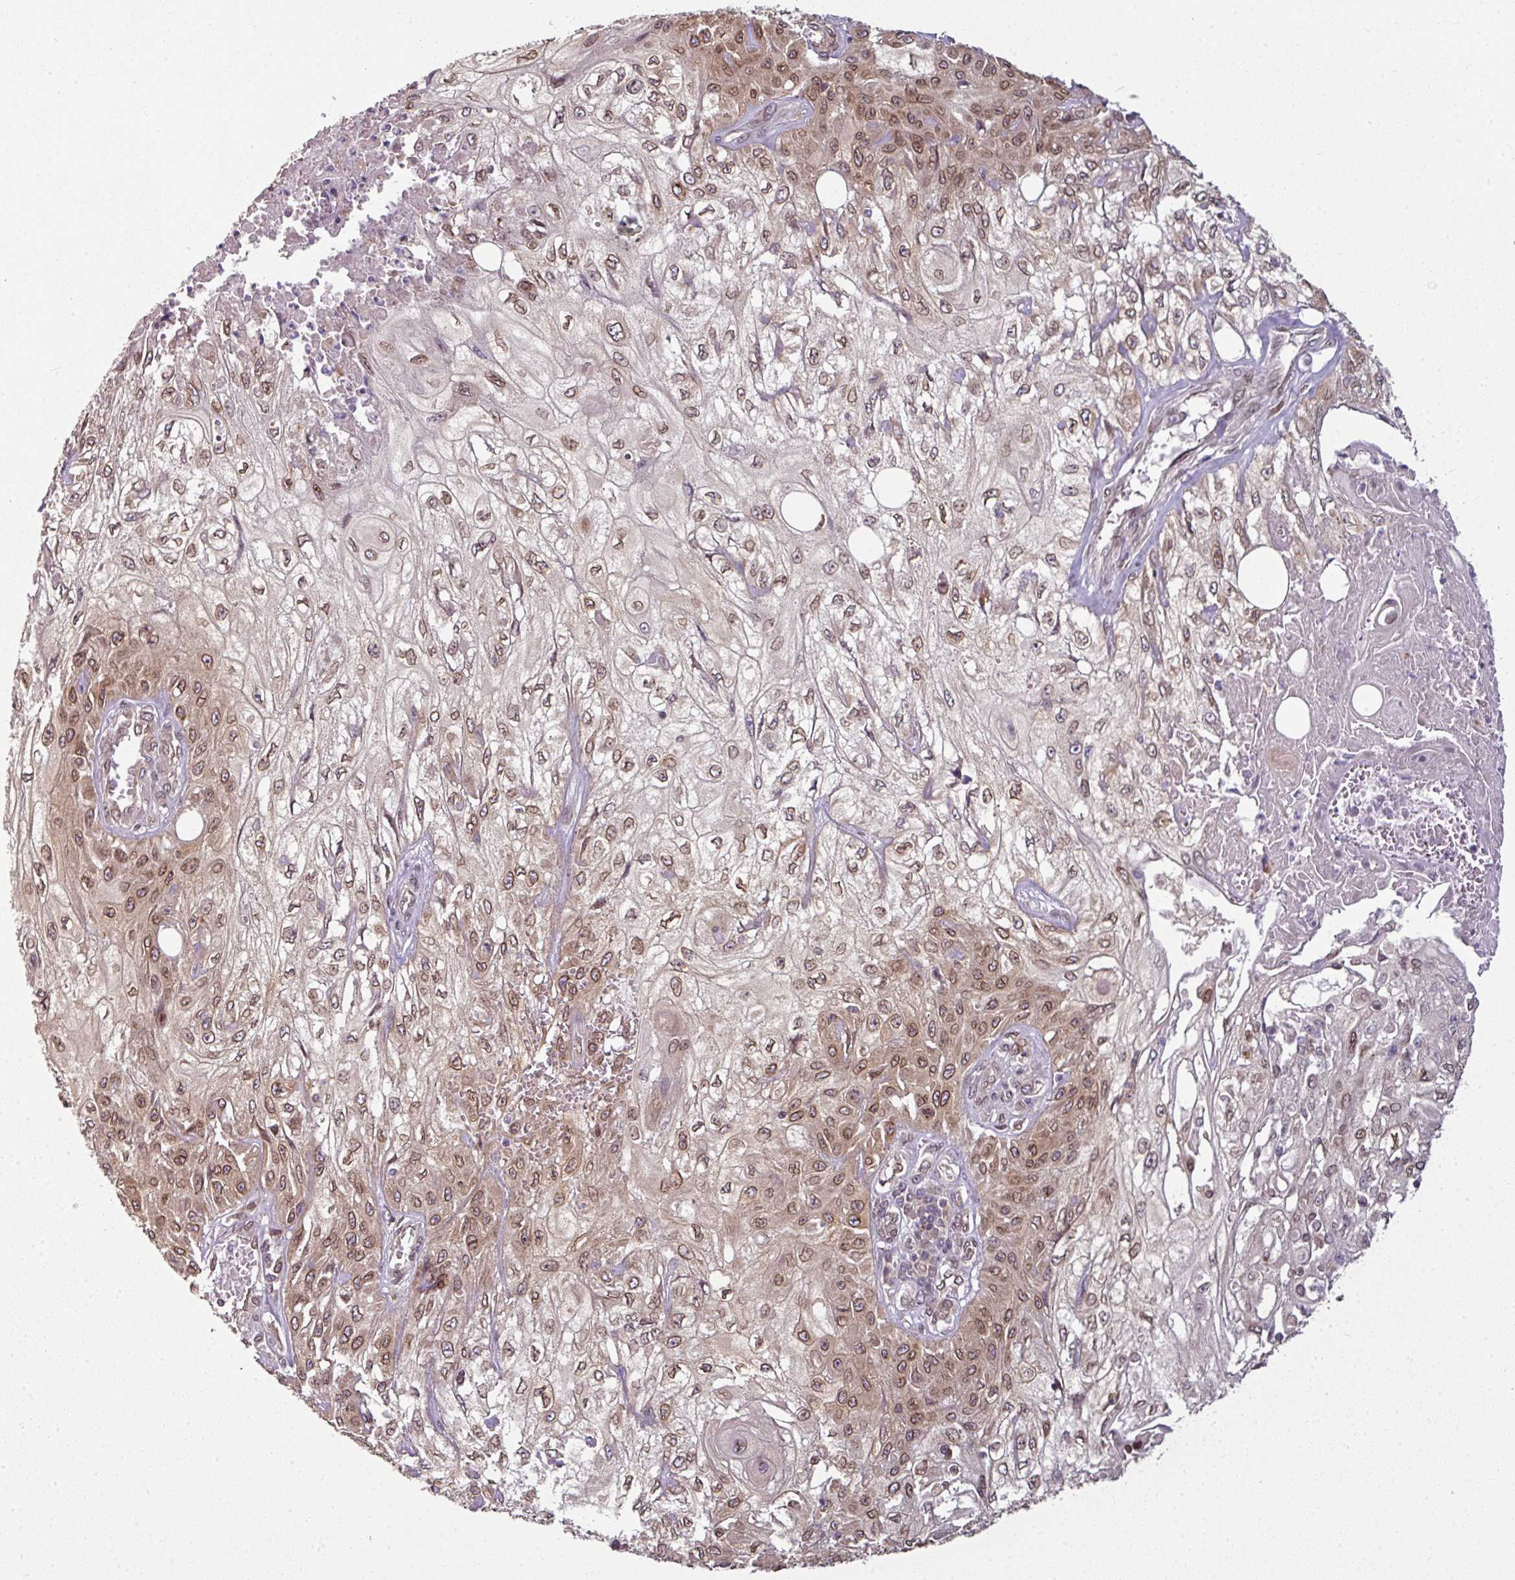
{"staining": {"intensity": "moderate", "quantity": "25%-75%", "location": "cytoplasmic/membranous,nuclear"}, "tissue": "skin cancer", "cell_type": "Tumor cells", "image_type": "cancer", "snomed": [{"axis": "morphology", "description": "Squamous cell carcinoma, NOS"}, {"axis": "morphology", "description": "Squamous cell carcinoma, metastatic, NOS"}, {"axis": "topography", "description": "Skin"}, {"axis": "topography", "description": "Lymph node"}], "caption": "A brown stain highlights moderate cytoplasmic/membranous and nuclear expression of a protein in human skin cancer tumor cells.", "gene": "RANGAP1", "patient": {"sex": "male", "age": 75}}